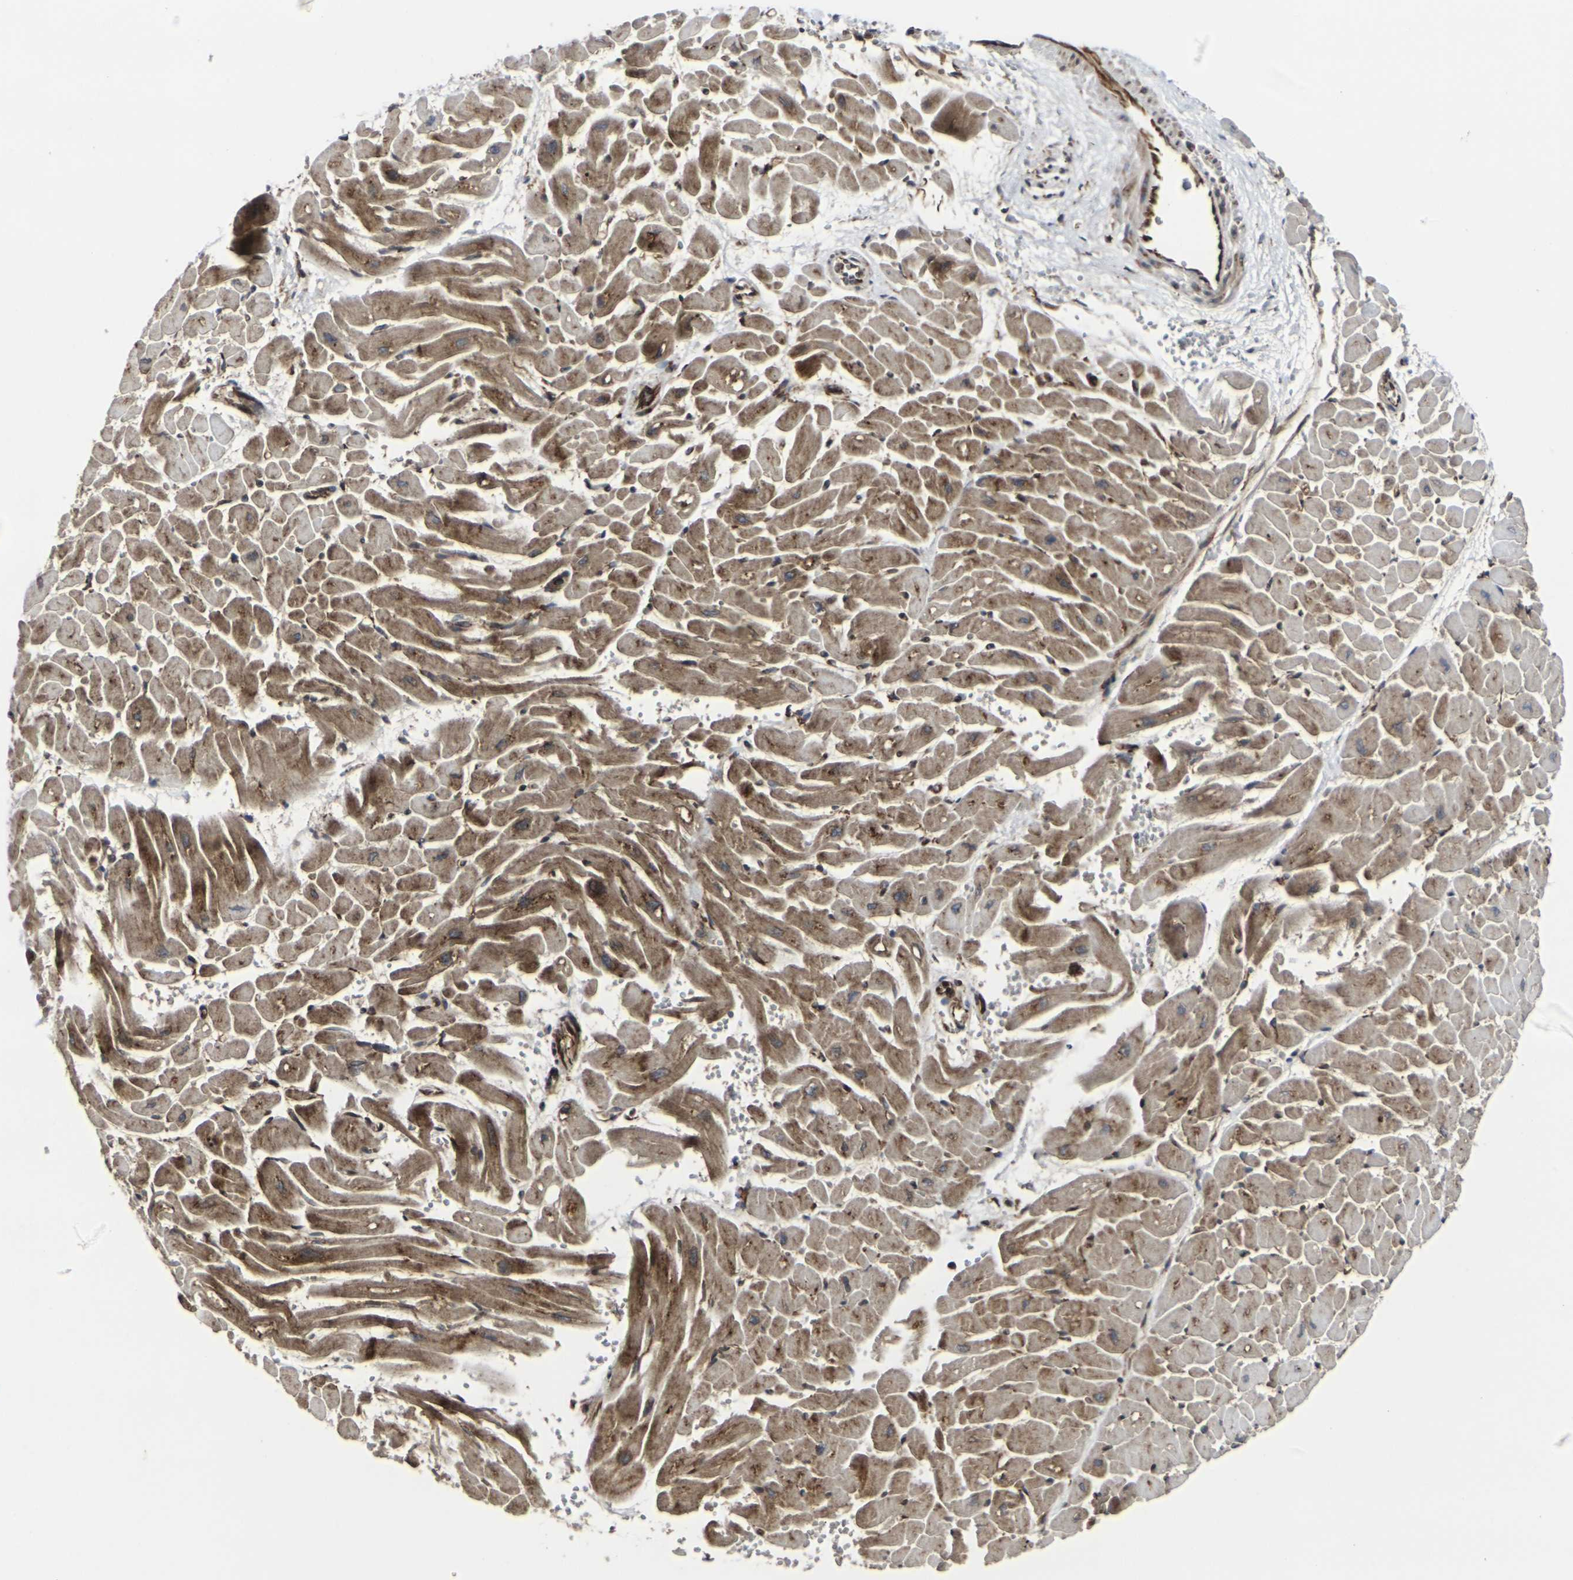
{"staining": {"intensity": "moderate", "quantity": ">75%", "location": "cytoplasmic/membranous"}, "tissue": "heart muscle", "cell_type": "Cardiomyocytes", "image_type": "normal", "snomed": [{"axis": "morphology", "description": "Normal tissue, NOS"}, {"axis": "topography", "description": "Heart"}], "caption": "The histopathology image displays staining of normal heart muscle, revealing moderate cytoplasmic/membranous protein expression (brown color) within cardiomyocytes. (brown staining indicates protein expression, while blue staining denotes nuclei).", "gene": "MARCHF2", "patient": {"sex": "male", "age": 45}}